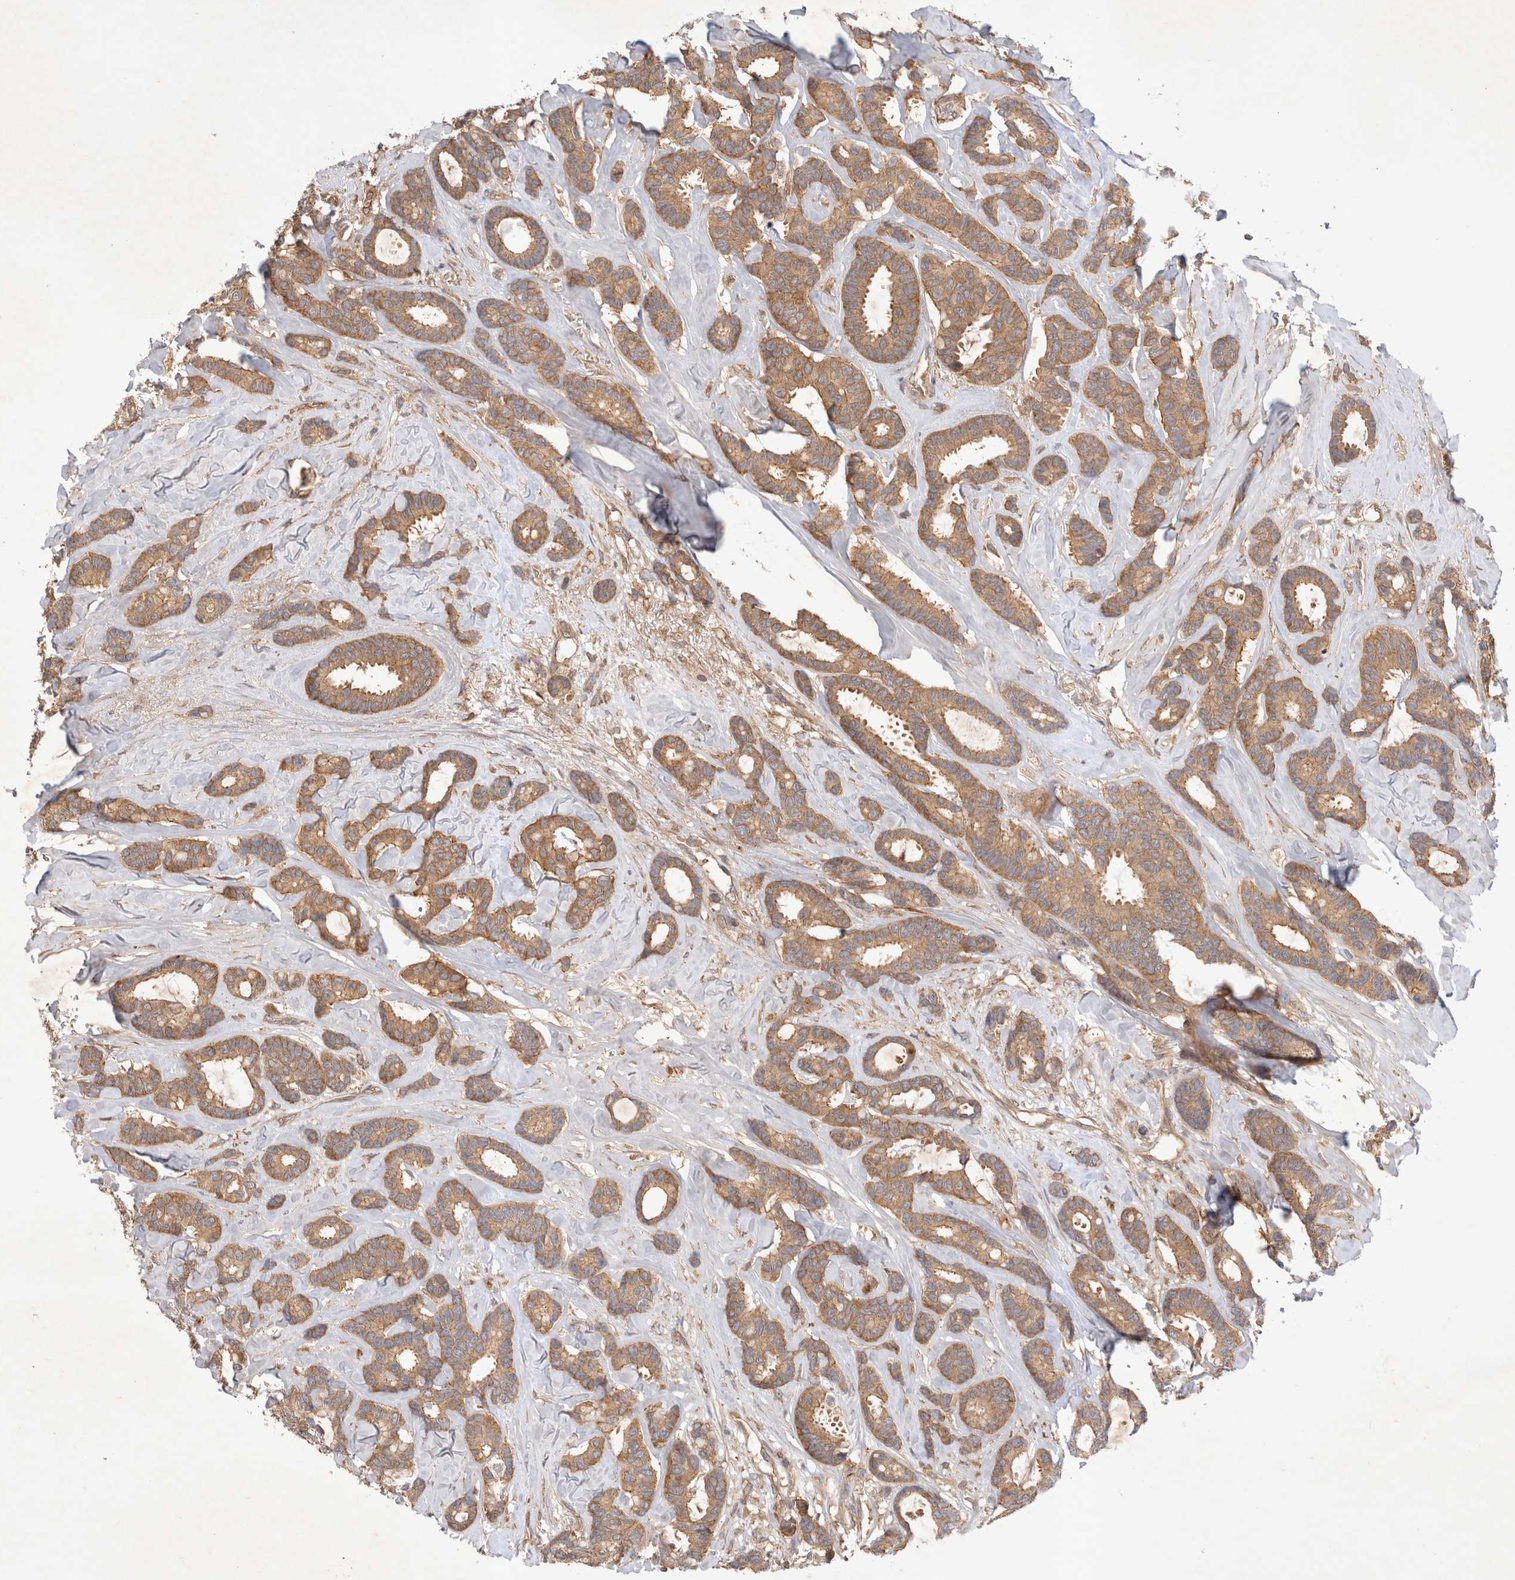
{"staining": {"intensity": "moderate", "quantity": ">75%", "location": "cytoplasmic/membranous"}, "tissue": "breast cancer", "cell_type": "Tumor cells", "image_type": "cancer", "snomed": [{"axis": "morphology", "description": "Duct carcinoma"}, {"axis": "topography", "description": "Breast"}], "caption": "Moderate cytoplasmic/membranous expression is appreciated in approximately >75% of tumor cells in breast infiltrating ductal carcinoma.", "gene": "YES1", "patient": {"sex": "female", "age": 87}}